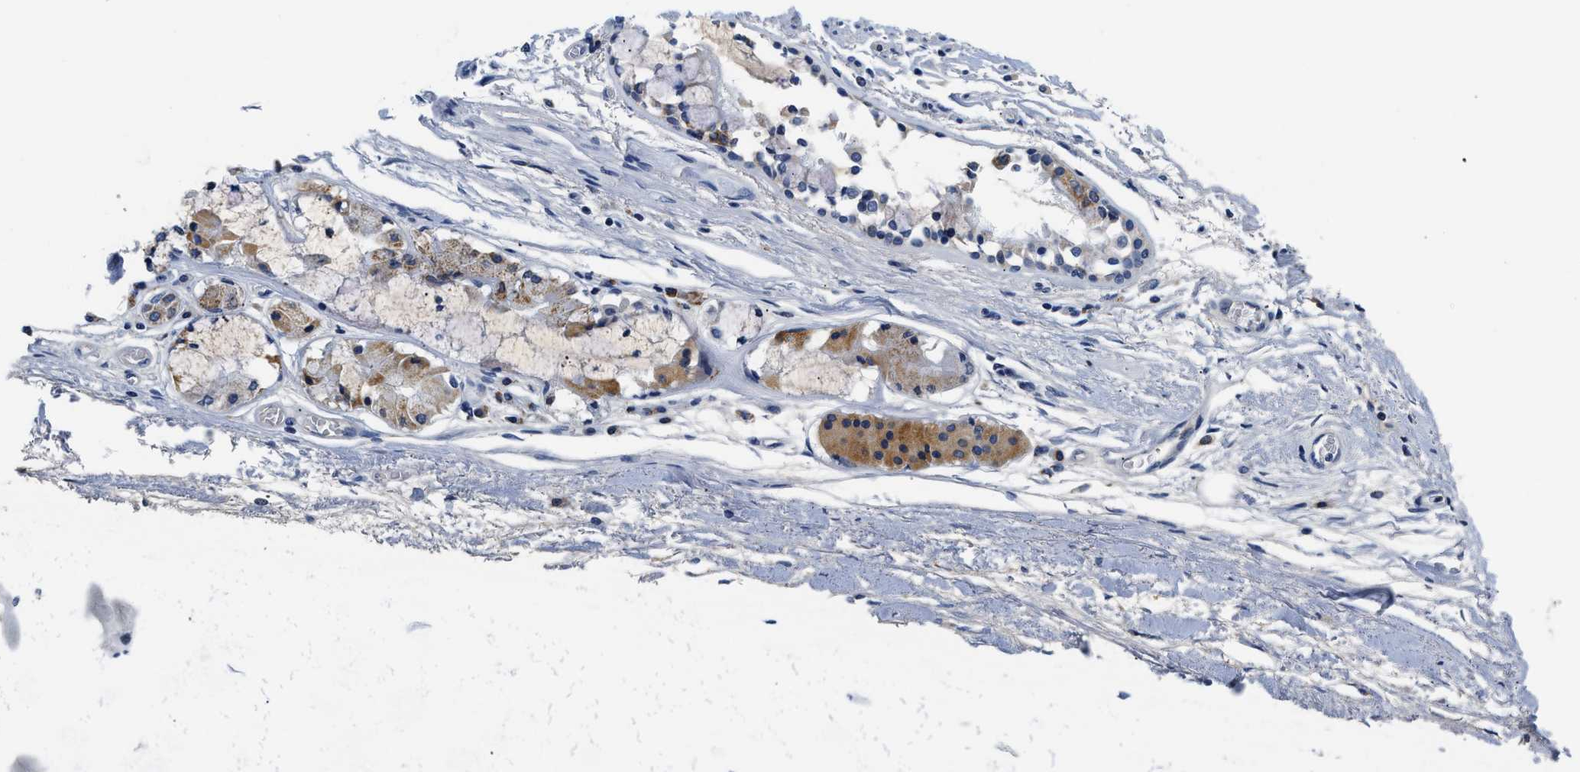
{"staining": {"intensity": "negative", "quantity": "none", "location": "none"}, "tissue": "adipose tissue", "cell_type": "Adipocytes", "image_type": "normal", "snomed": [{"axis": "morphology", "description": "Normal tissue, NOS"}, {"axis": "topography", "description": "Cartilage tissue"}, {"axis": "topography", "description": "Lung"}], "caption": "An immunohistochemistry image of benign adipose tissue is shown. There is no staining in adipocytes of adipose tissue.", "gene": "PCK2", "patient": {"sex": "female", "age": 77}}